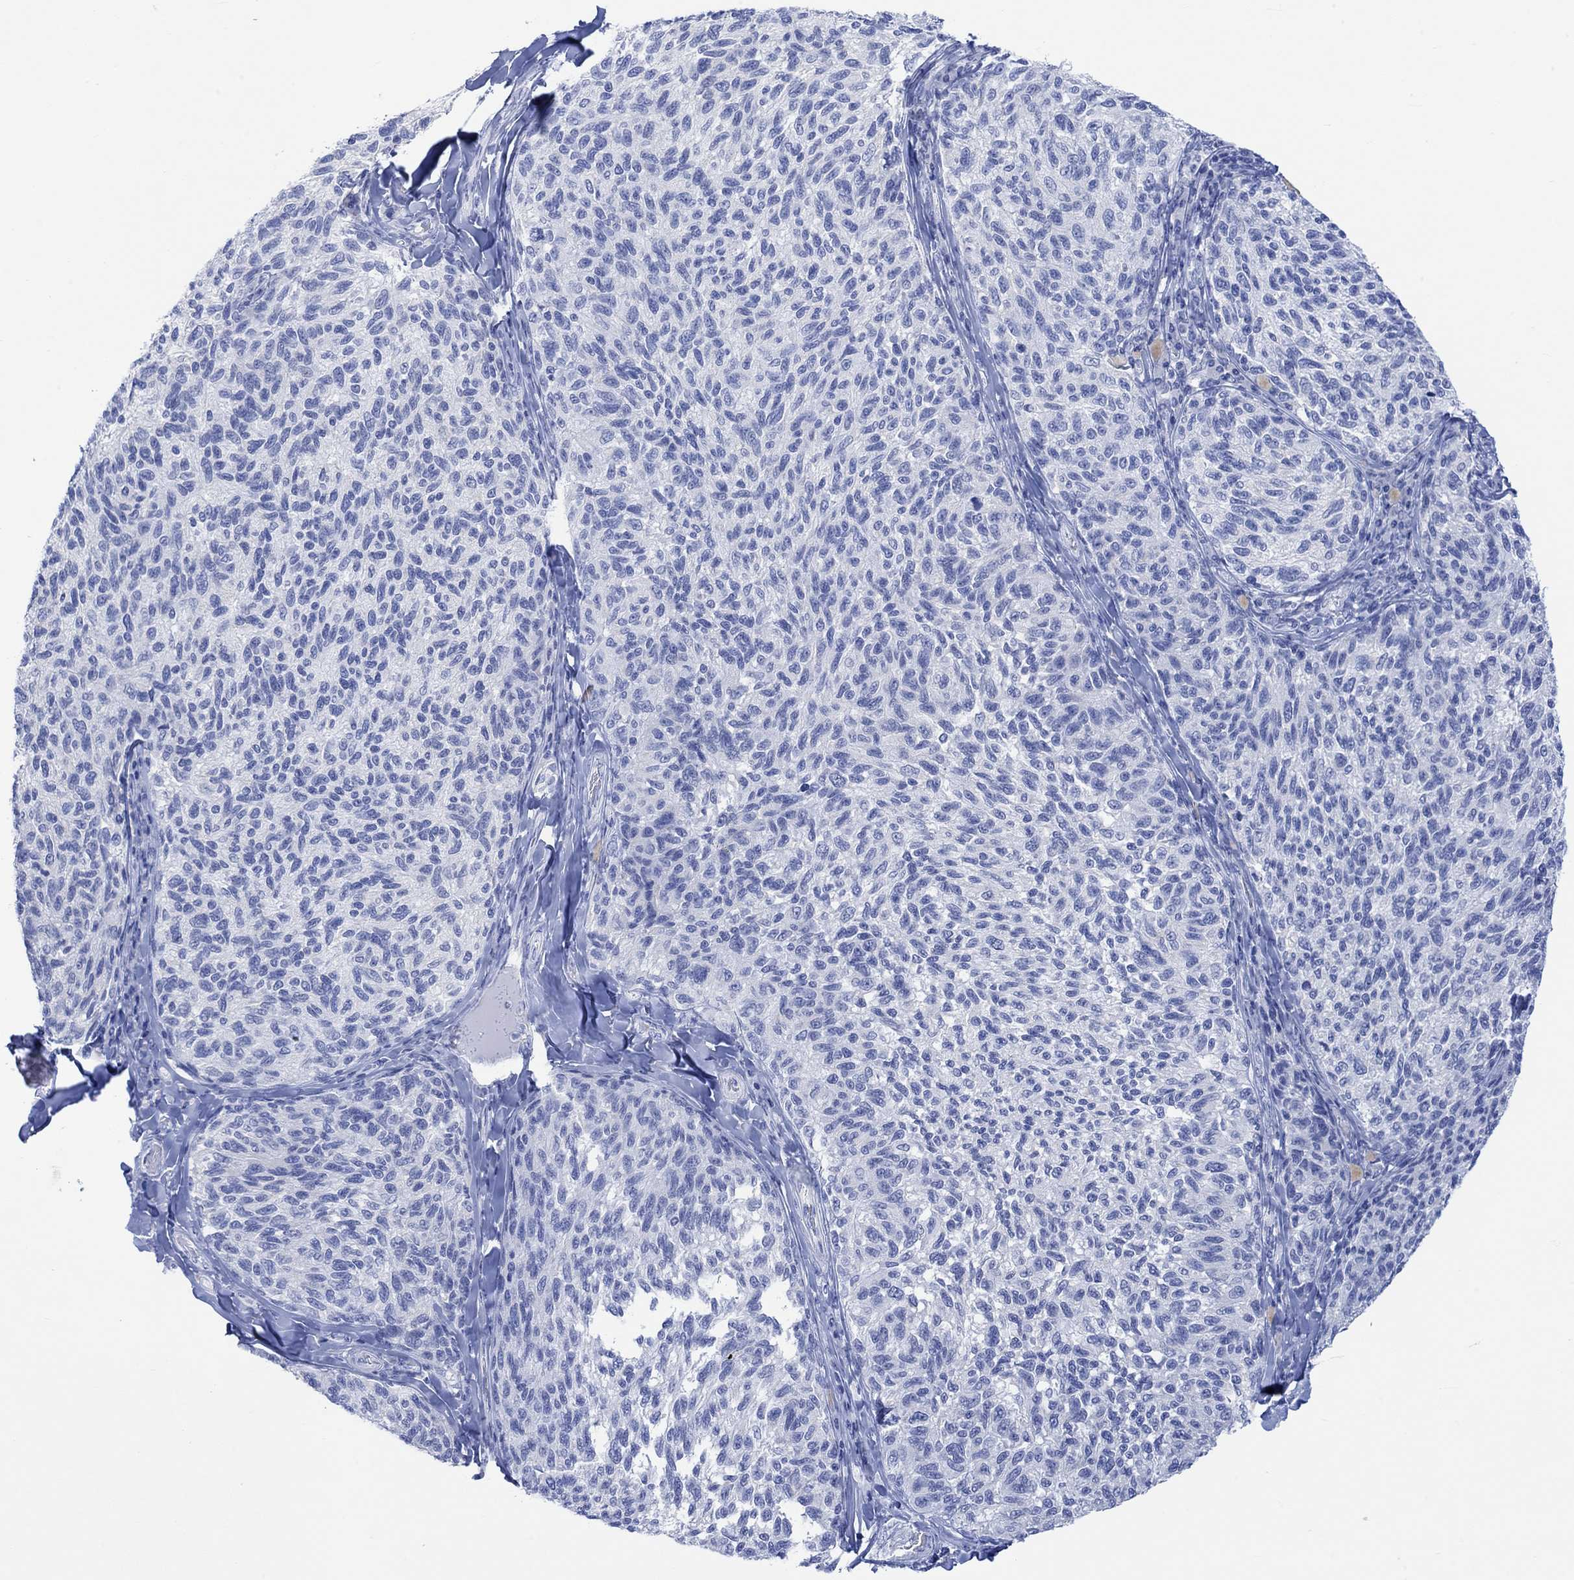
{"staining": {"intensity": "negative", "quantity": "none", "location": "none"}, "tissue": "melanoma", "cell_type": "Tumor cells", "image_type": "cancer", "snomed": [{"axis": "morphology", "description": "Malignant melanoma, NOS"}, {"axis": "topography", "description": "Skin"}], "caption": "Immunohistochemistry (IHC) histopathology image of neoplastic tissue: human malignant melanoma stained with DAB shows no significant protein staining in tumor cells.", "gene": "CALCA", "patient": {"sex": "female", "age": 73}}